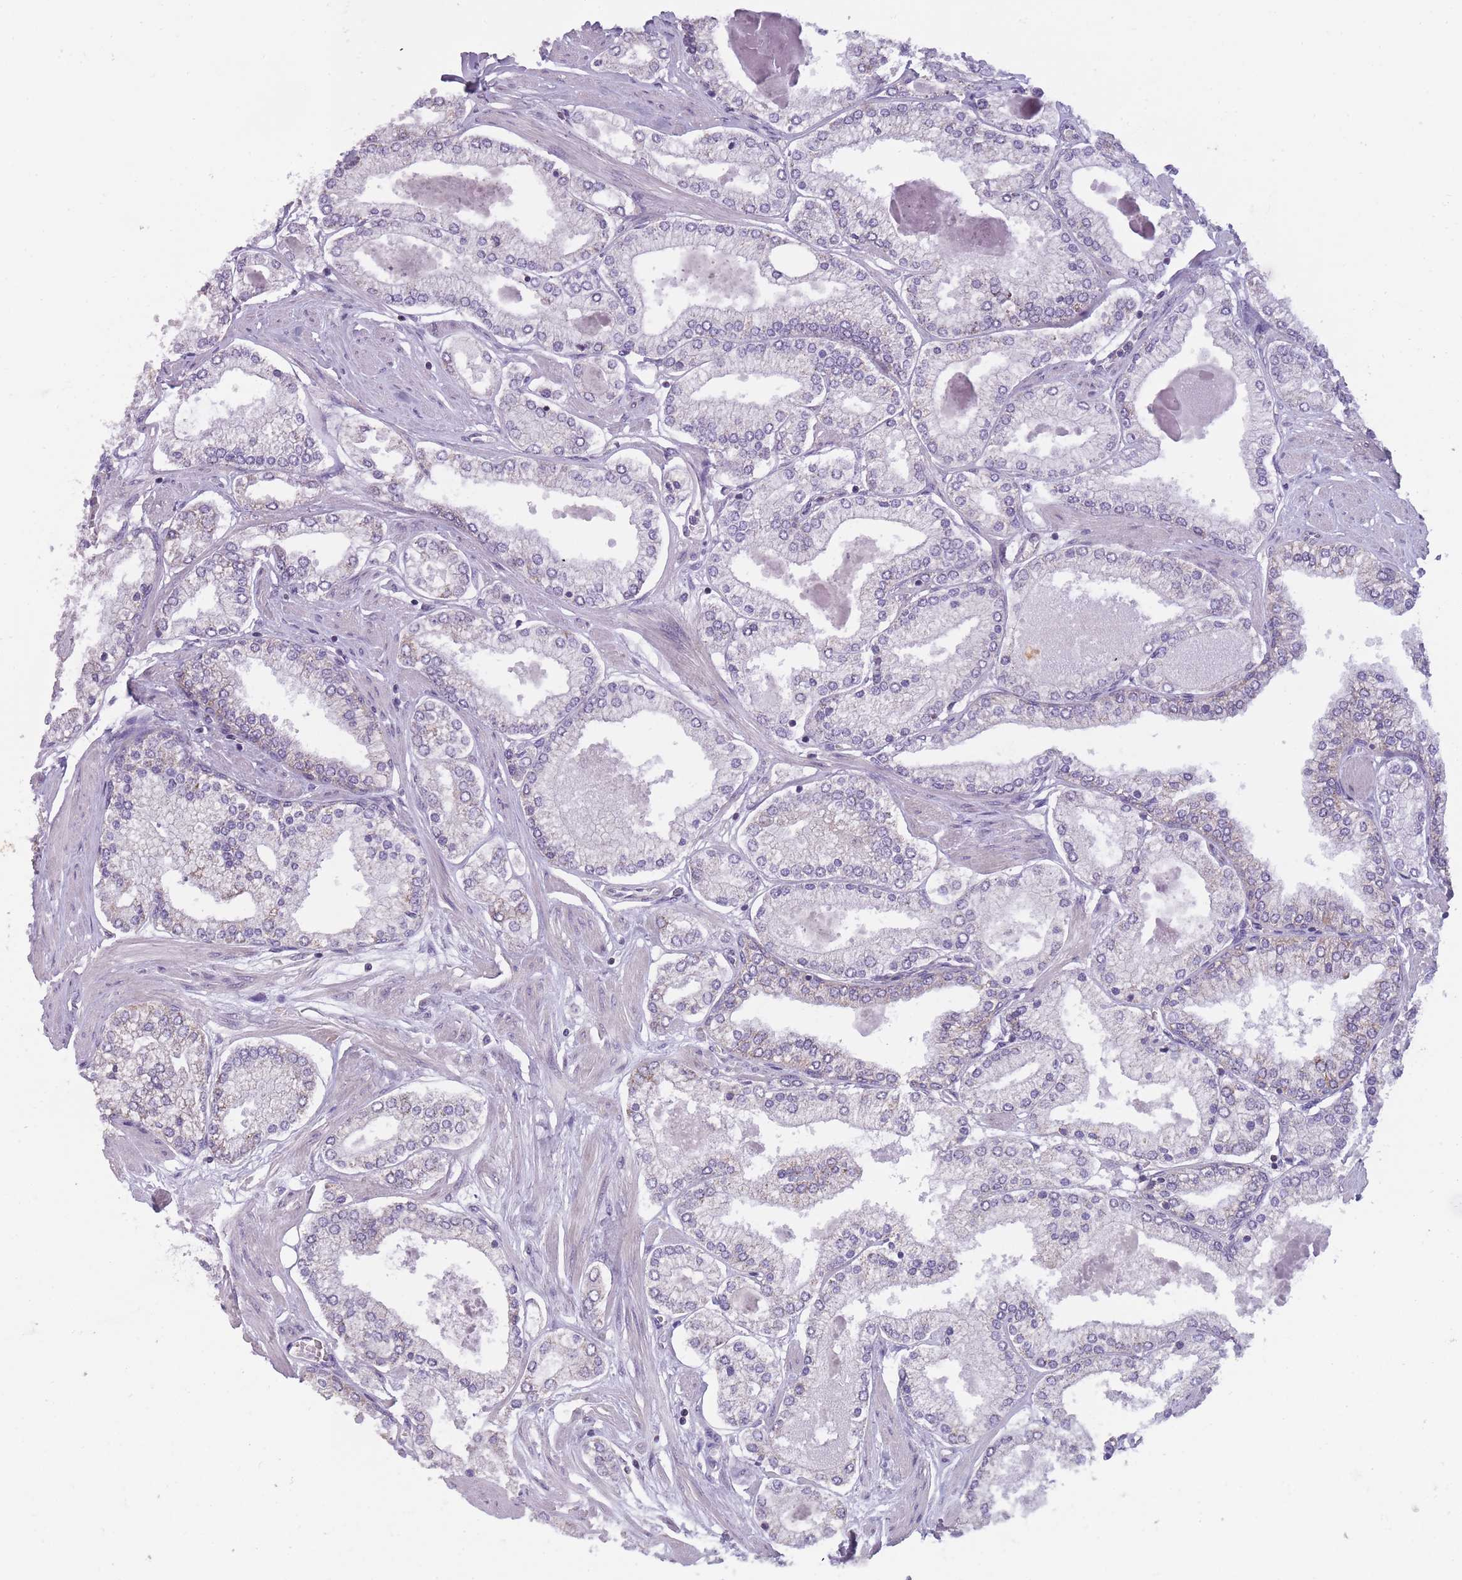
{"staining": {"intensity": "negative", "quantity": "none", "location": "none"}, "tissue": "prostate cancer", "cell_type": "Tumor cells", "image_type": "cancer", "snomed": [{"axis": "morphology", "description": "Adenocarcinoma, Low grade"}, {"axis": "topography", "description": "Prostate"}], "caption": "High magnification brightfield microscopy of low-grade adenocarcinoma (prostate) stained with DAB (3,3'-diaminobenzidine) (brown) and counterstained with hematoxylin (blue): tumor cells show no significant expression.", "gene": "MRPS18C", "patient": {"sex": "male", "age": 42}}